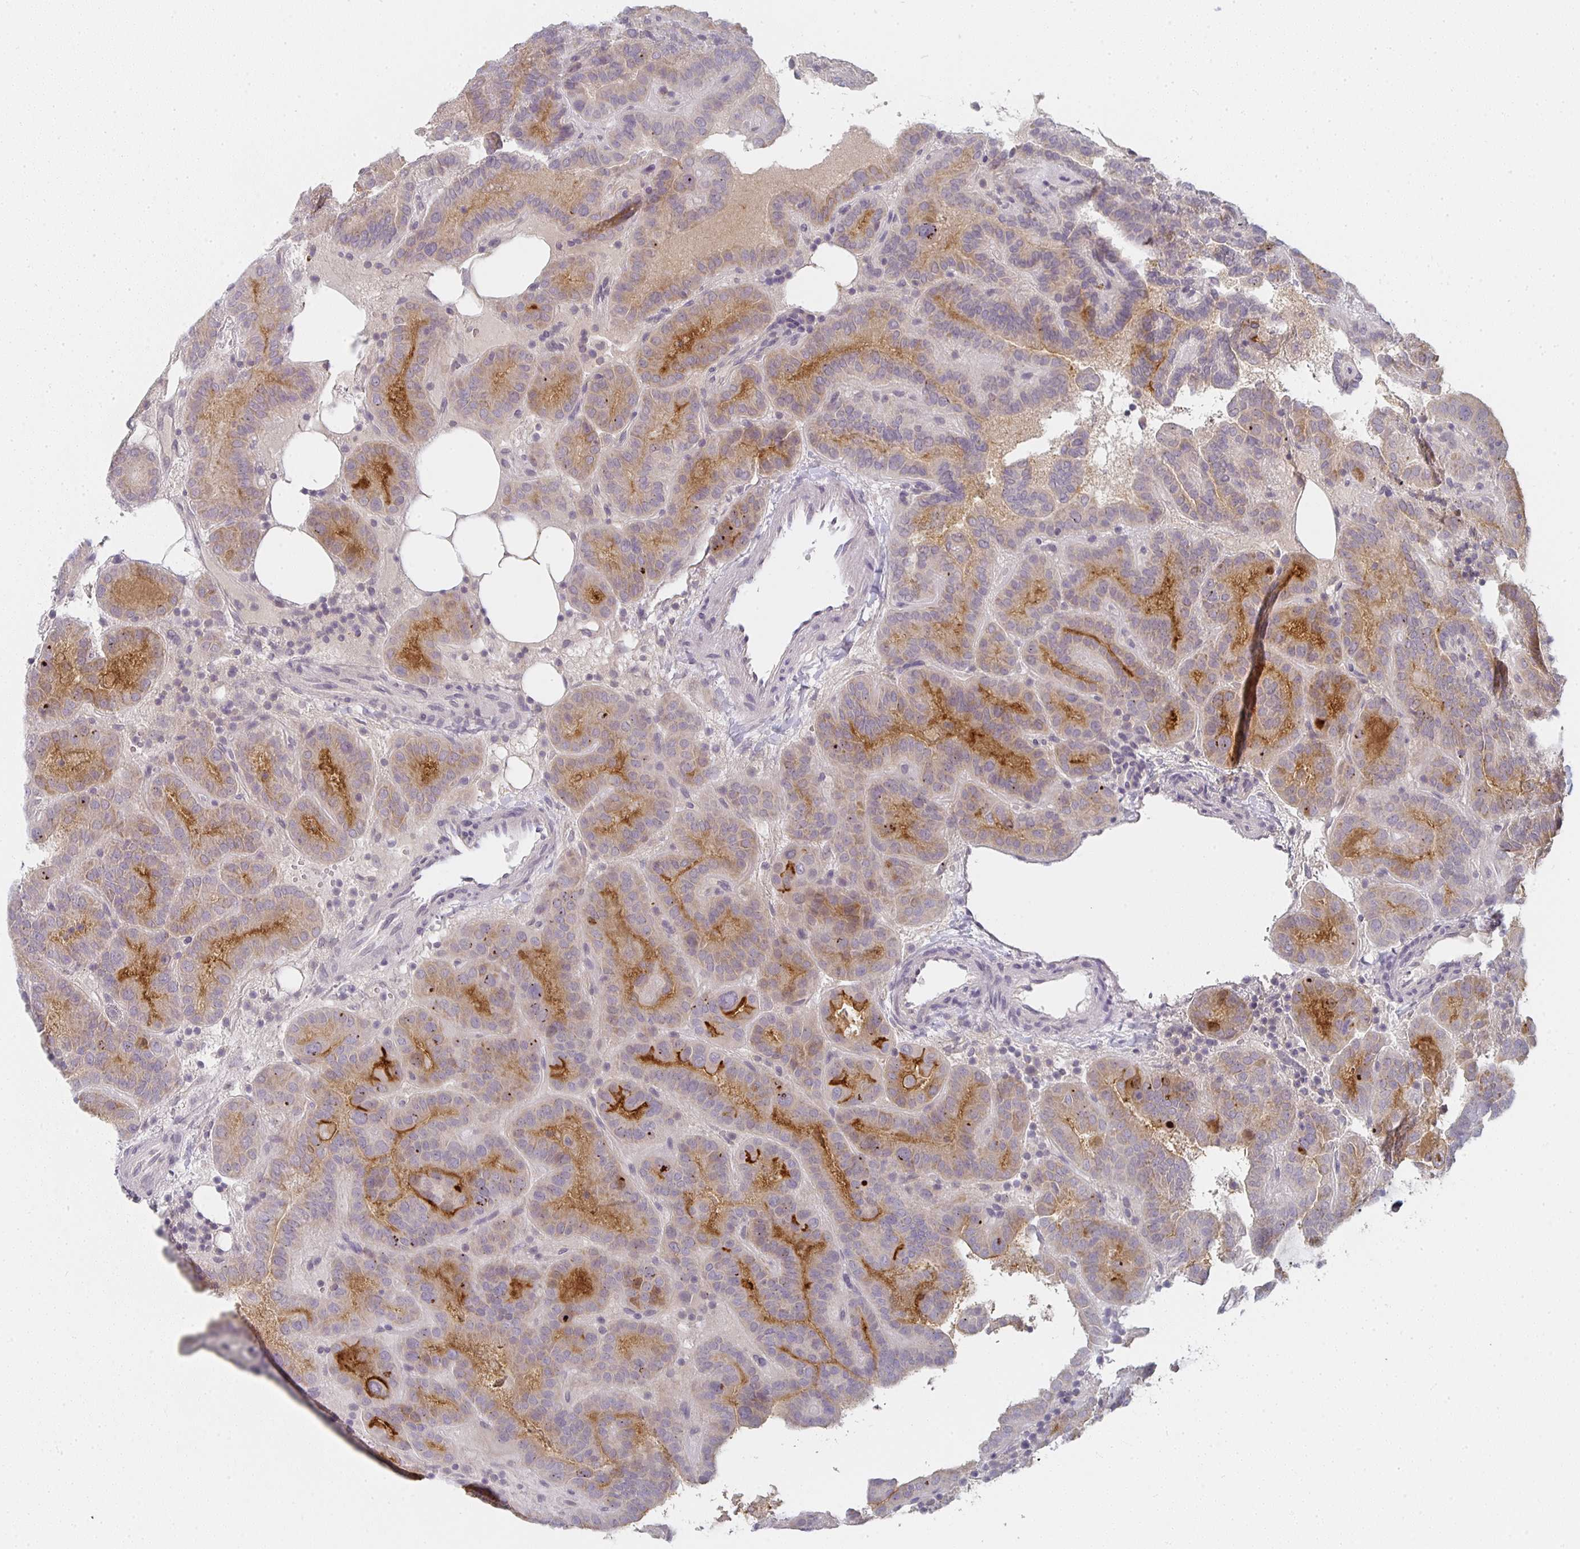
{"staining": {"intensity": "moderate", "quantity": "<25%", "location": "cytoplasmic/membranous"}, "tissue": "thyroid cancer", "cell_type": "Tumor cells", "image_type": "cancer", "snomed": [{"axis": "morphology", "description": "Papillary adenocarcinoma, NOS"}, {"axis": "topography", "description": "Thyroid gland"}], "caption": "The image reveals staining of thyroid papillary adenocarcinoma, revealing moderate cytoplasmic/membranous protein expression (brown color) within tumor cells.", "gene": "CTHRC1", "patient": {"sex": "female", "age": 46}}